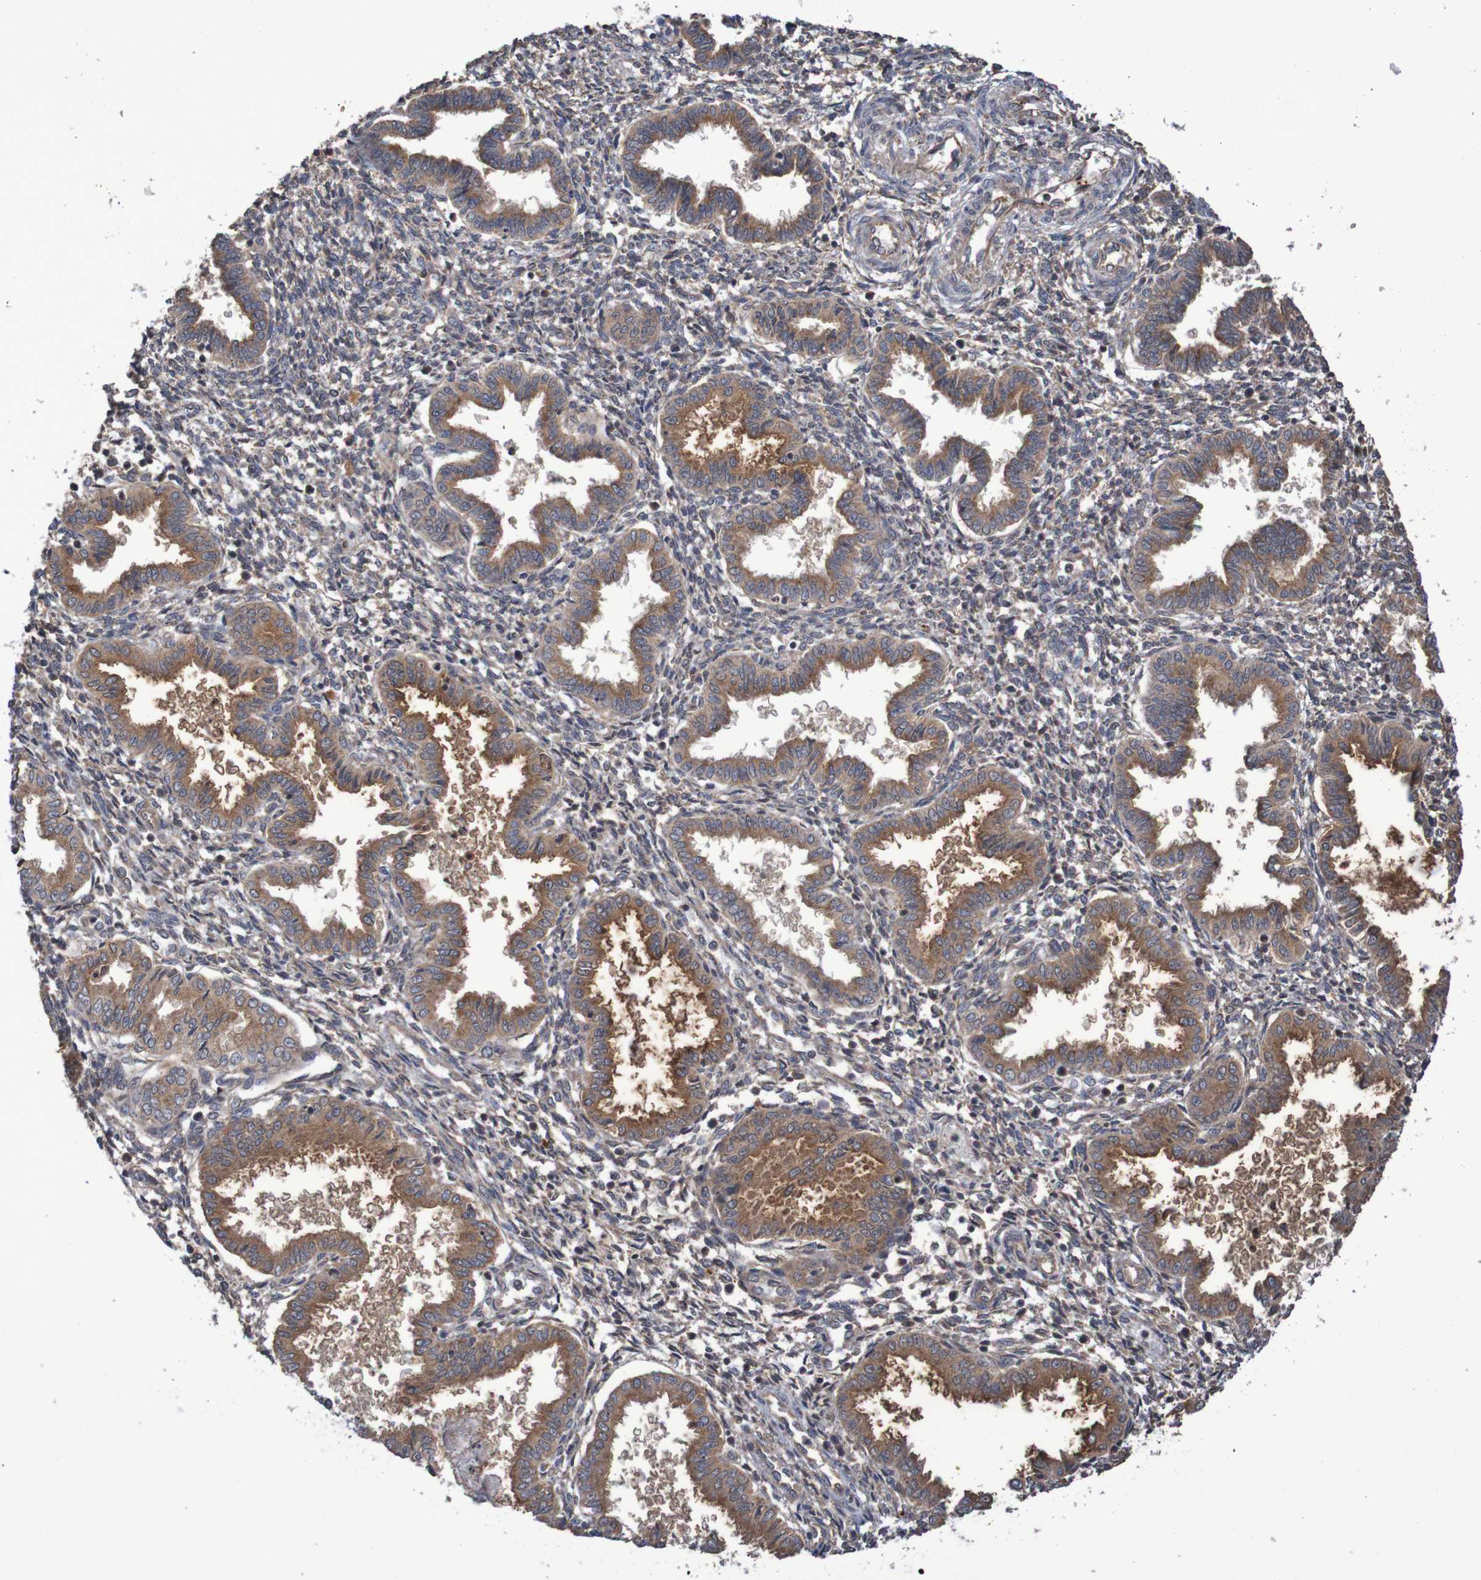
{"staining": {"intensity": "weak", "quantity": "<25%", "location": "cytoplasmic/membranous"}, "tissue": "endometrium", "cell_type": "Cells in endometrial stroma", "image_type": "normal", "snomed": [{"axis": "morphology", "description": "Normal tissue, NOS"}, {"axis": "topography", "description": "Endometrium"}], "caption": "Endometrium stained for a protein using immunohistochemistry exhibits no expression cells in endometrial stroma.", "gene": "PHYH", "patient": {"sex": "female", "age": 33}}